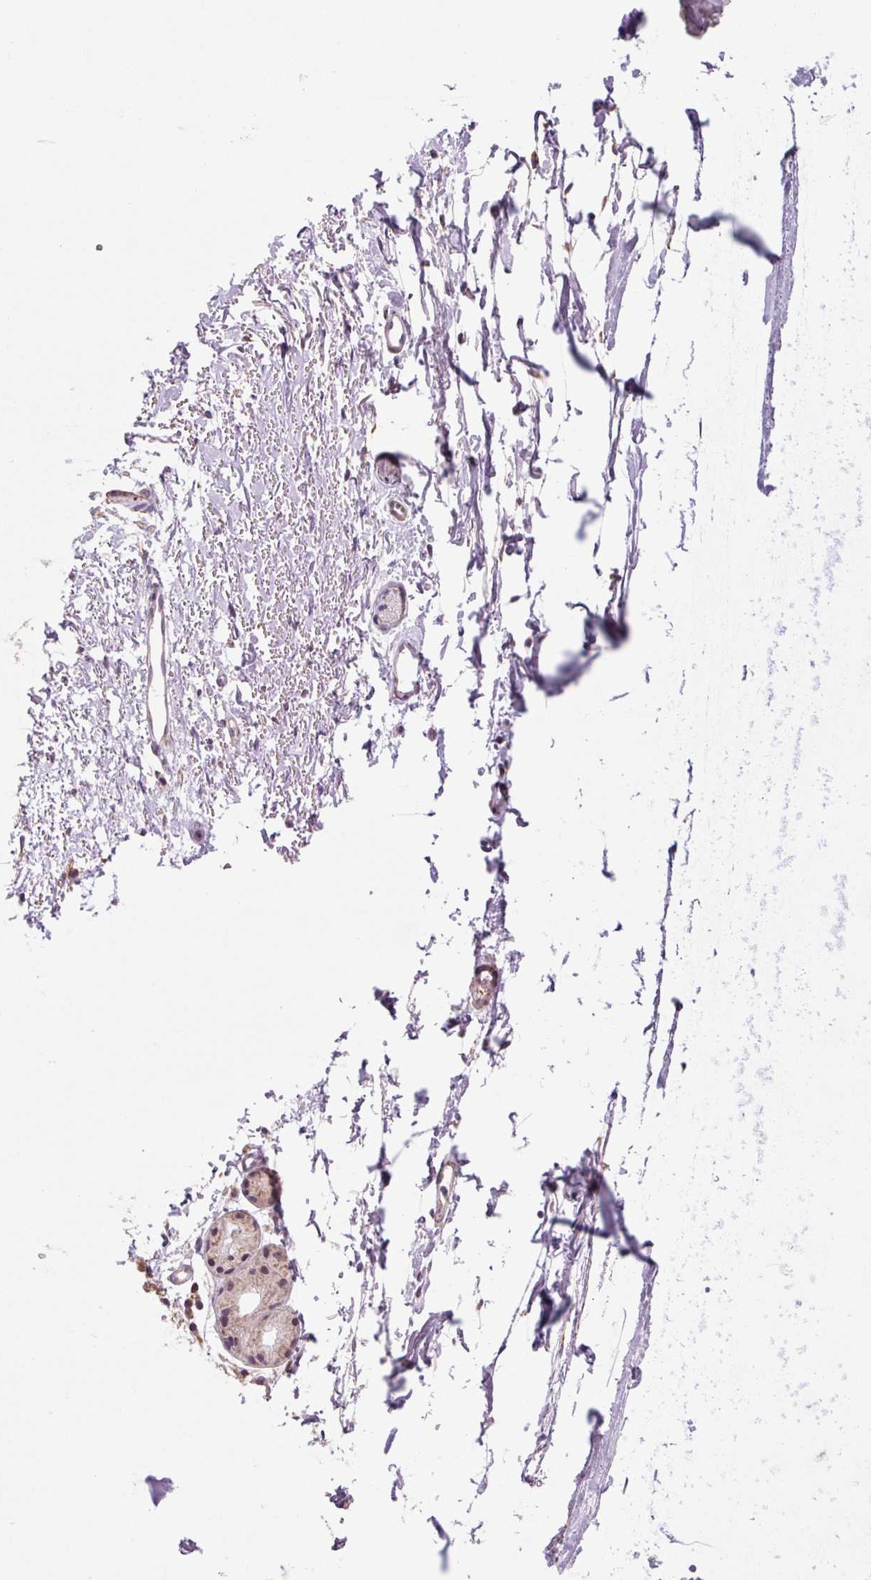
{"staining": {"intensity": "weak", "quantity": "25%-75%", "location": "cytoplasmic/membranous"}, "tissue": "soft tissue", "cell_type": "Fibroblasts", "image_type": "normal", "snomed": [{"axis": "morphology", "description": "Normal tissue, NOS"}, {"axis": "topography", "description": "Cartilage tissue"}, {"axis": "topography", "description": "Nasopharynx"}], "caption": "The histopathology image displays immunohistochemical staining of benign soft tissue. There is weak cytoplasmic/membranous expression is present in about 25%-75% of fibroblasts. (DAB (3,3'-diaminobenzidine) IHC, brown staining for protein, blue staining for nuclei).", "gene": "MFSD9", "patient": {"sex": "male", "age": 56}}